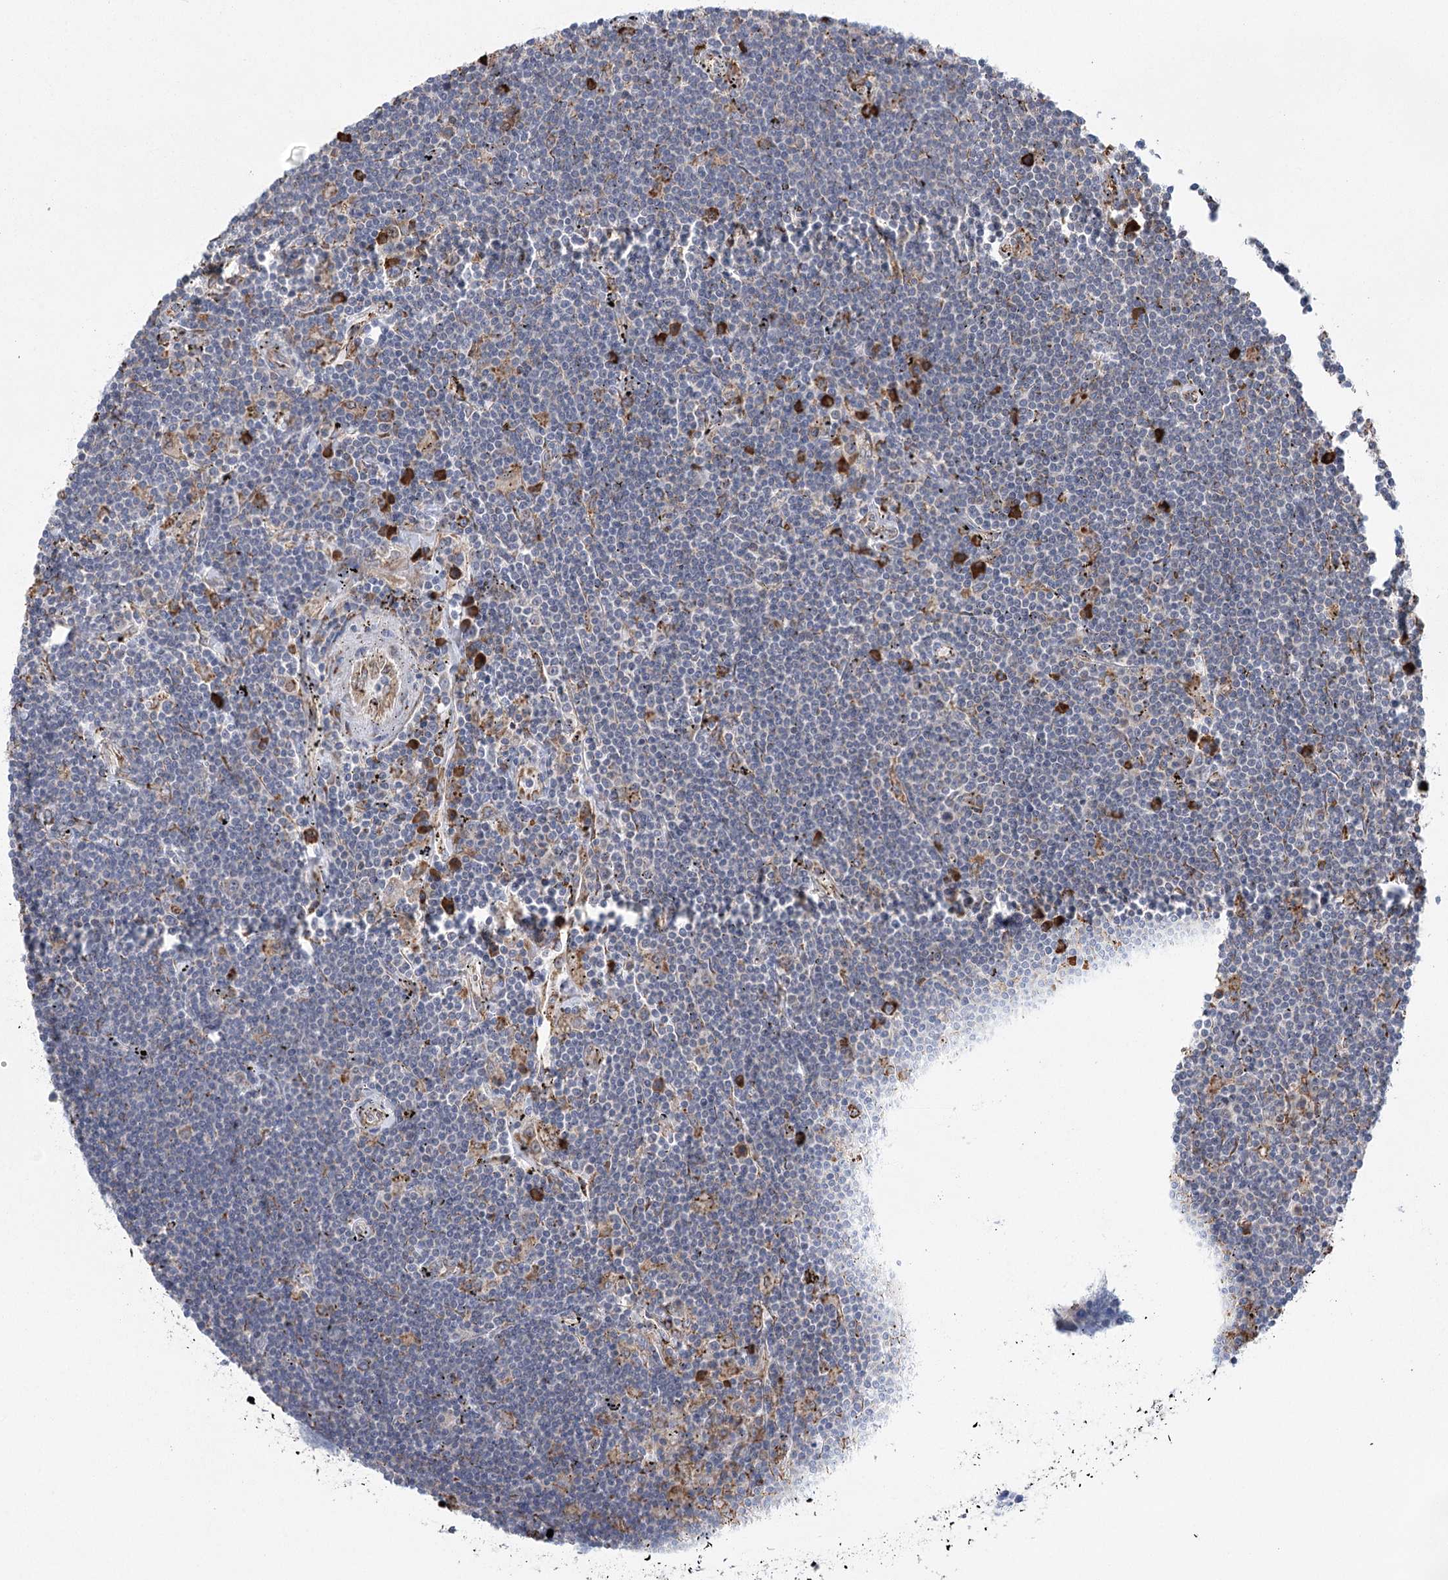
{"staining": {"intensity": "weak", "quantity": "<25%", "location": "cytoplasmic/membranous"}, "tissue": "lymphoma", "cell_type": "Tumor cells", "image_type": "cancer", "snomed": [{"axis": "morphology", "description": "Malignant lymphoma, non-Hodgkin's type, Low grade"}, {"axis": "topography", "description": "Spleen"}], "caption": "High power microscopy micrograph of an immunohistochemistry photomicrograph of low-grade malignant lymphoma, non-Hodgkin's type, revealing no significant positivity in tumor cells.", "gene": "METTL24", "patient": {"sex": "male", "age": 76}}